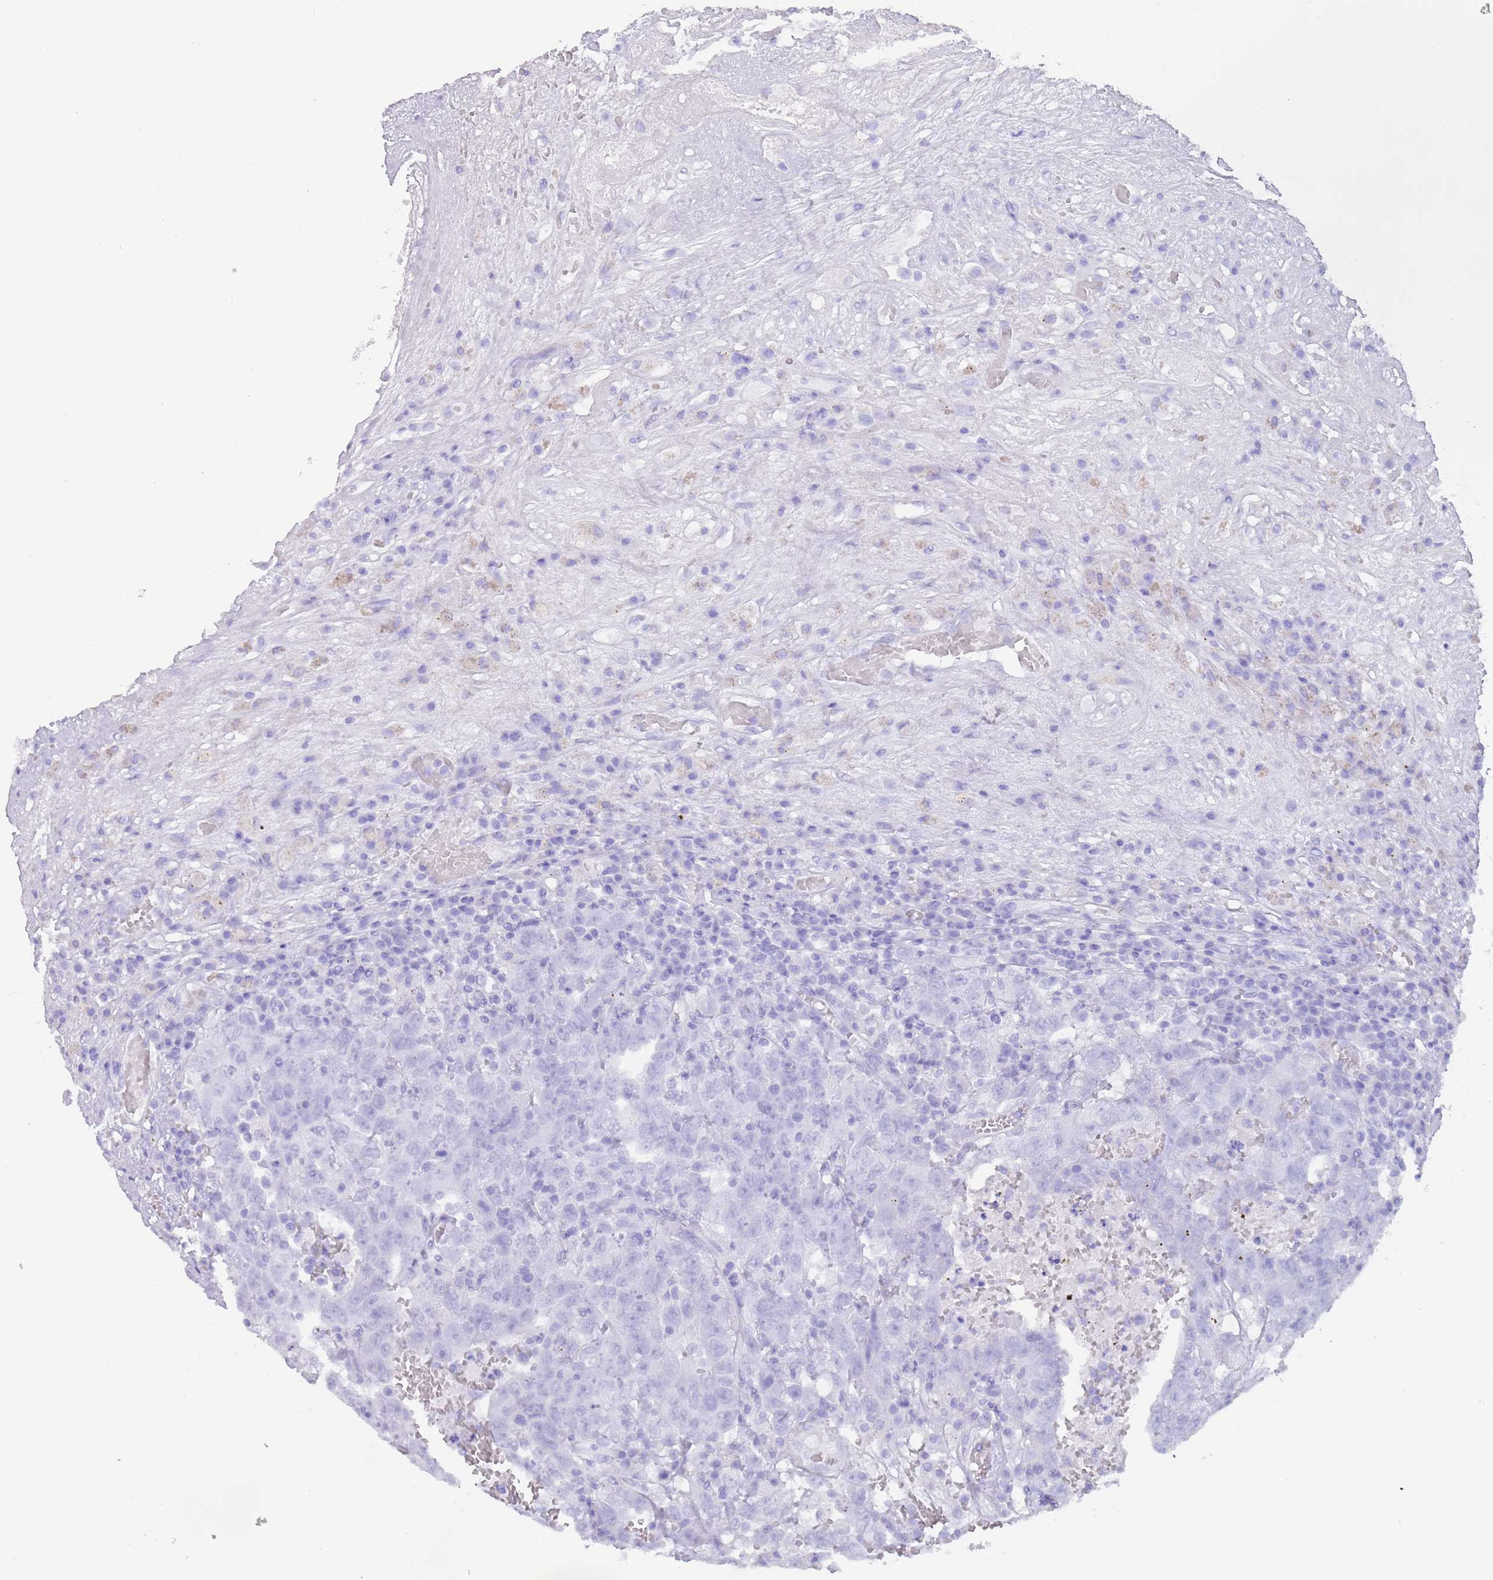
{"staining": {"intensity": "negative", "quantity": "none", "location": "none"}, "tissue": "testis cancer", "cell_type": "Tumor cells", "image_type": "cancer", "snomed": [{"axis": "morphology", "description": "Carcinoma, Embryonal, NOS"}, {"axis": "topography", "description": "Testis"}], "caption": "Immunohistochemistry histopathology image of neoplastic tissue: embryonal carcinoma (testis) stained with DAB (3,3'-diaminobenzidine) displays no significant protein staining in tumor cells.", "gene": "MYADML2", "patient": {"sex": "male", "age": 26}}